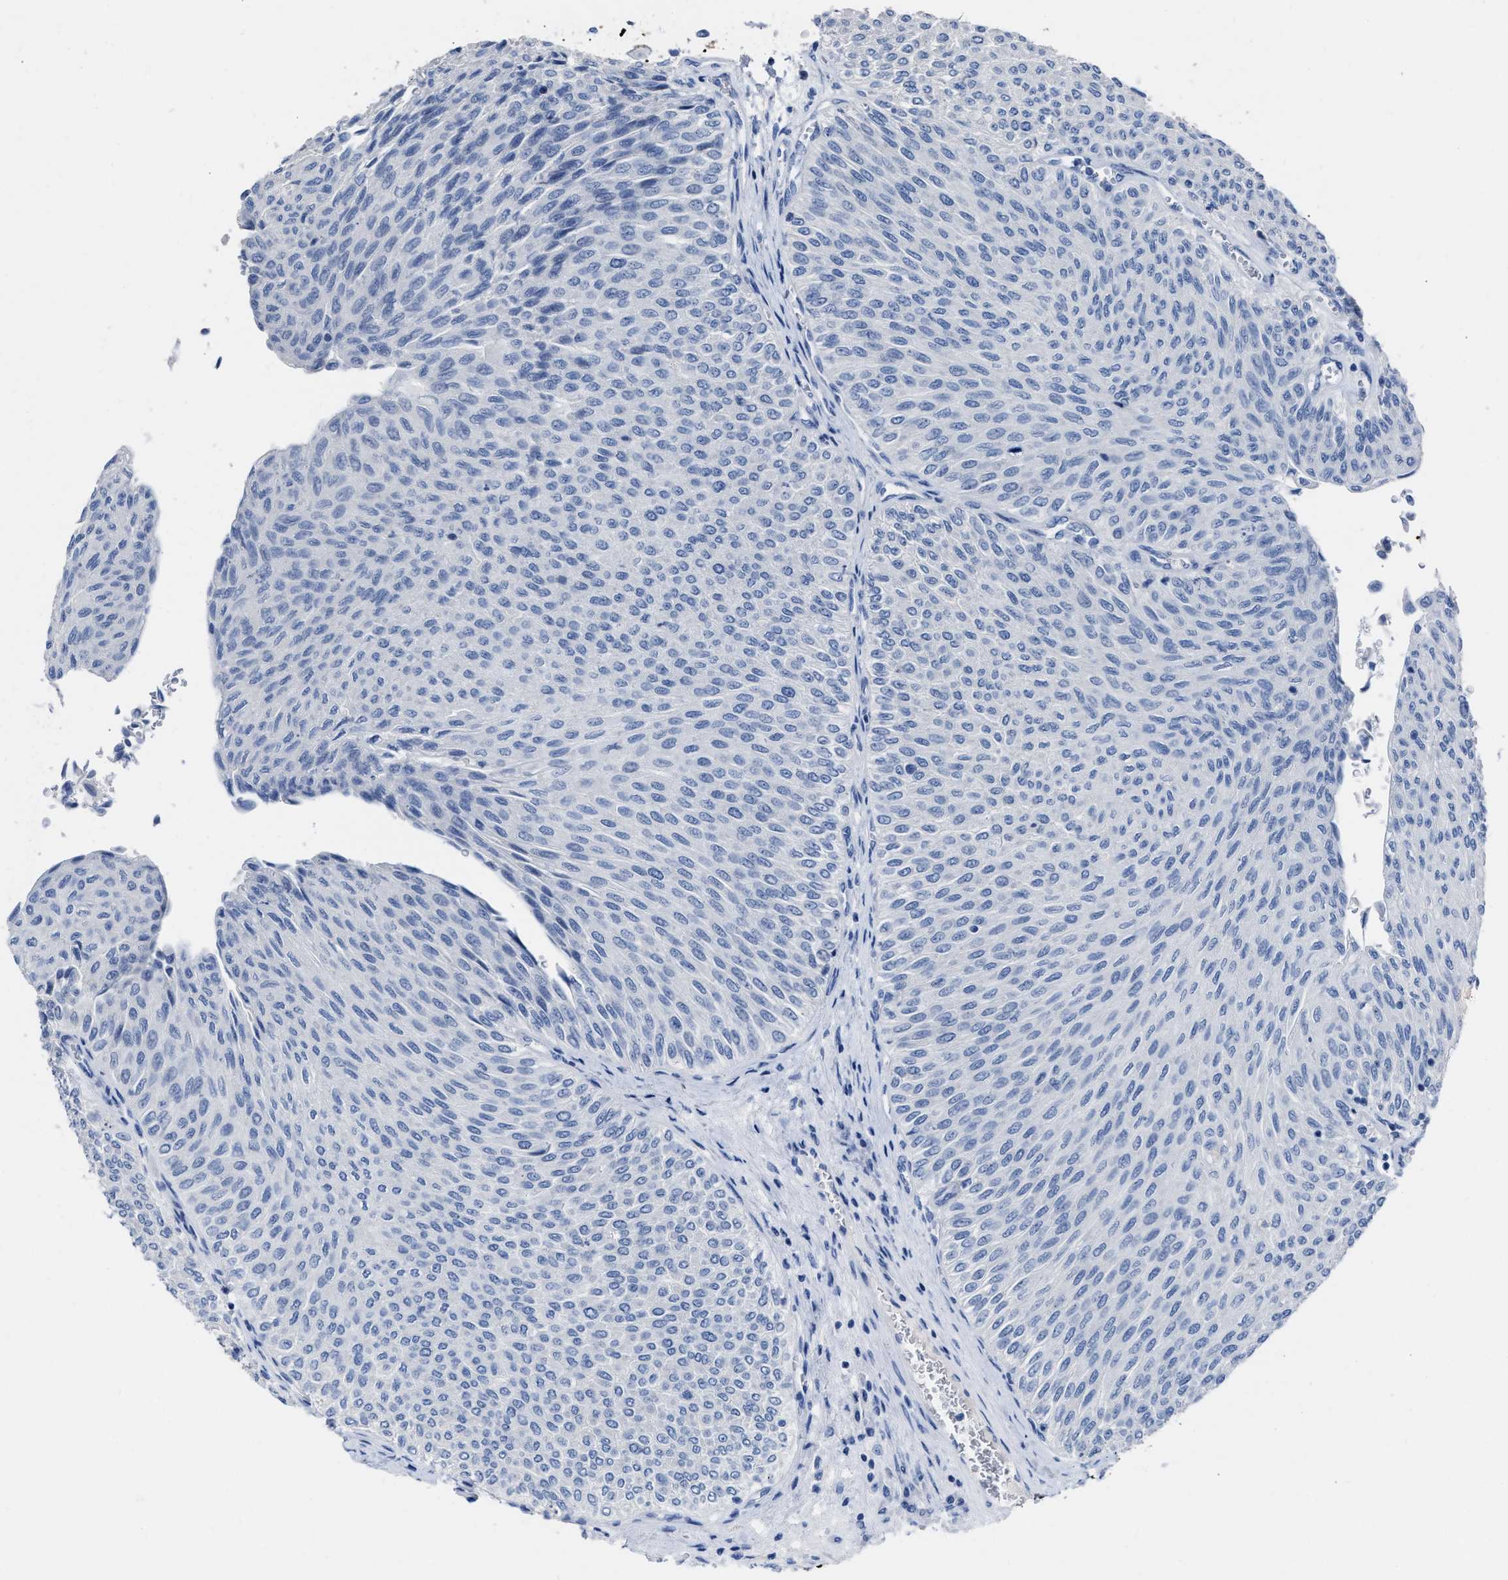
{"staining": {"intensity": "negative", "quantity": "none", "location": "none"}, "tissue": "urothelial cancer", "cell_type": "Tumor cells", "image_type": "cancer", "snomed": [{"axis": "morphology", "description": "Urothelial carcinoma, Low grade"}, {"axis": "topography", "description": "Urinary bladder"}], "caption": "High power microscopy histopathology image of an immunohistochemistry (IHC) image of urothelial cancer, revealing no significant staining in tumor cells.", "gene": "CEACAM5", "patient": {"sex": "male", "age": 78}}